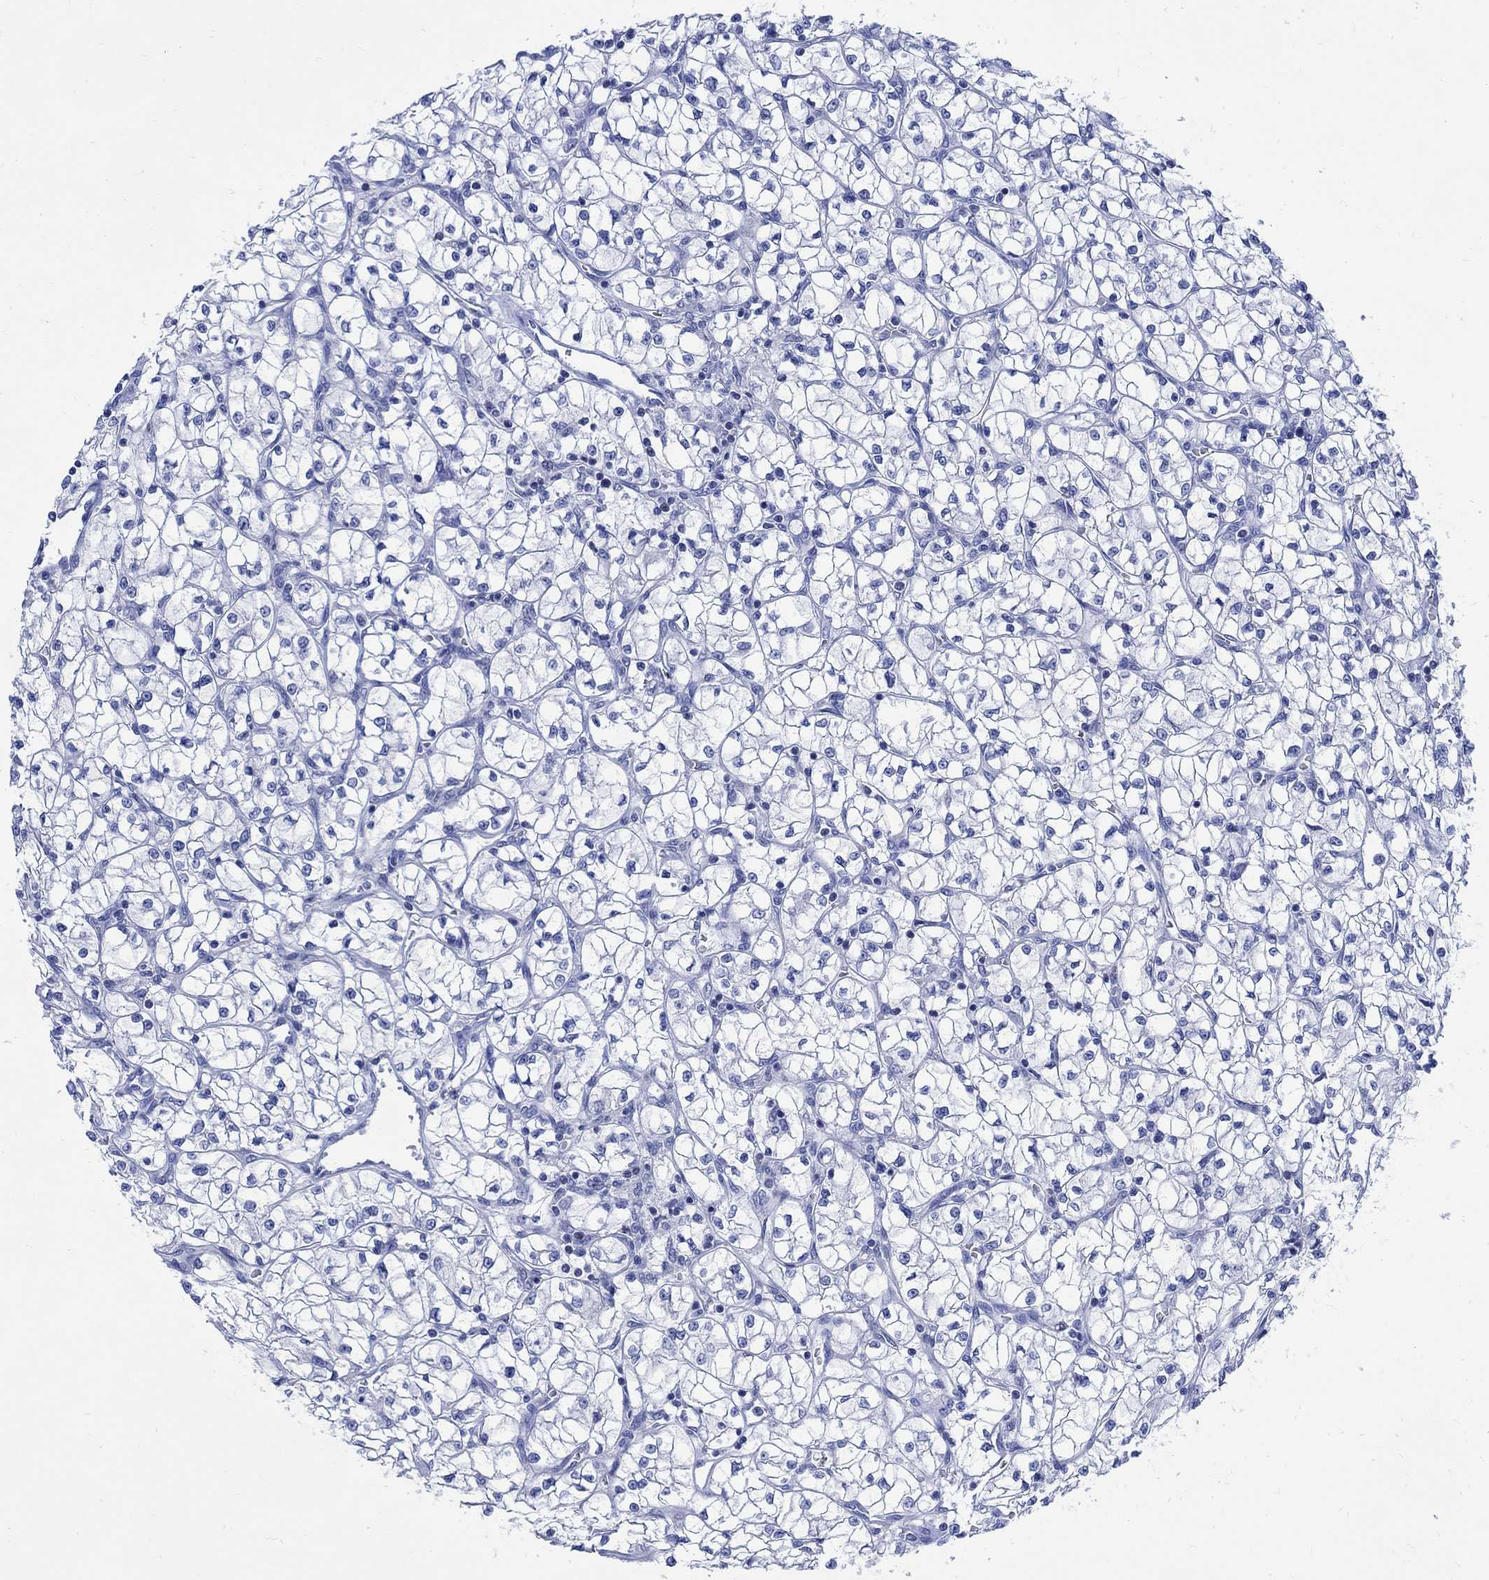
{"staining": {"intensity": "negative", "quantity": "none", "location": "none"}, "tissue": "renal cancer", "cell_type": "Tumor cells", "image_type": "cancer", "snomed": [{"axis": "morphology", "description": "Adenocarcinoma, NOS"}, {"axis": "topography", "description": "Kidney"}], "caption": "High power microscopy photomicrograph of an immunohistochemistry image of renal cancer, revealing no significant staining in tumor cells.", "gene": "CPLX2", "patient": {"sex": "female", "age": 64}}